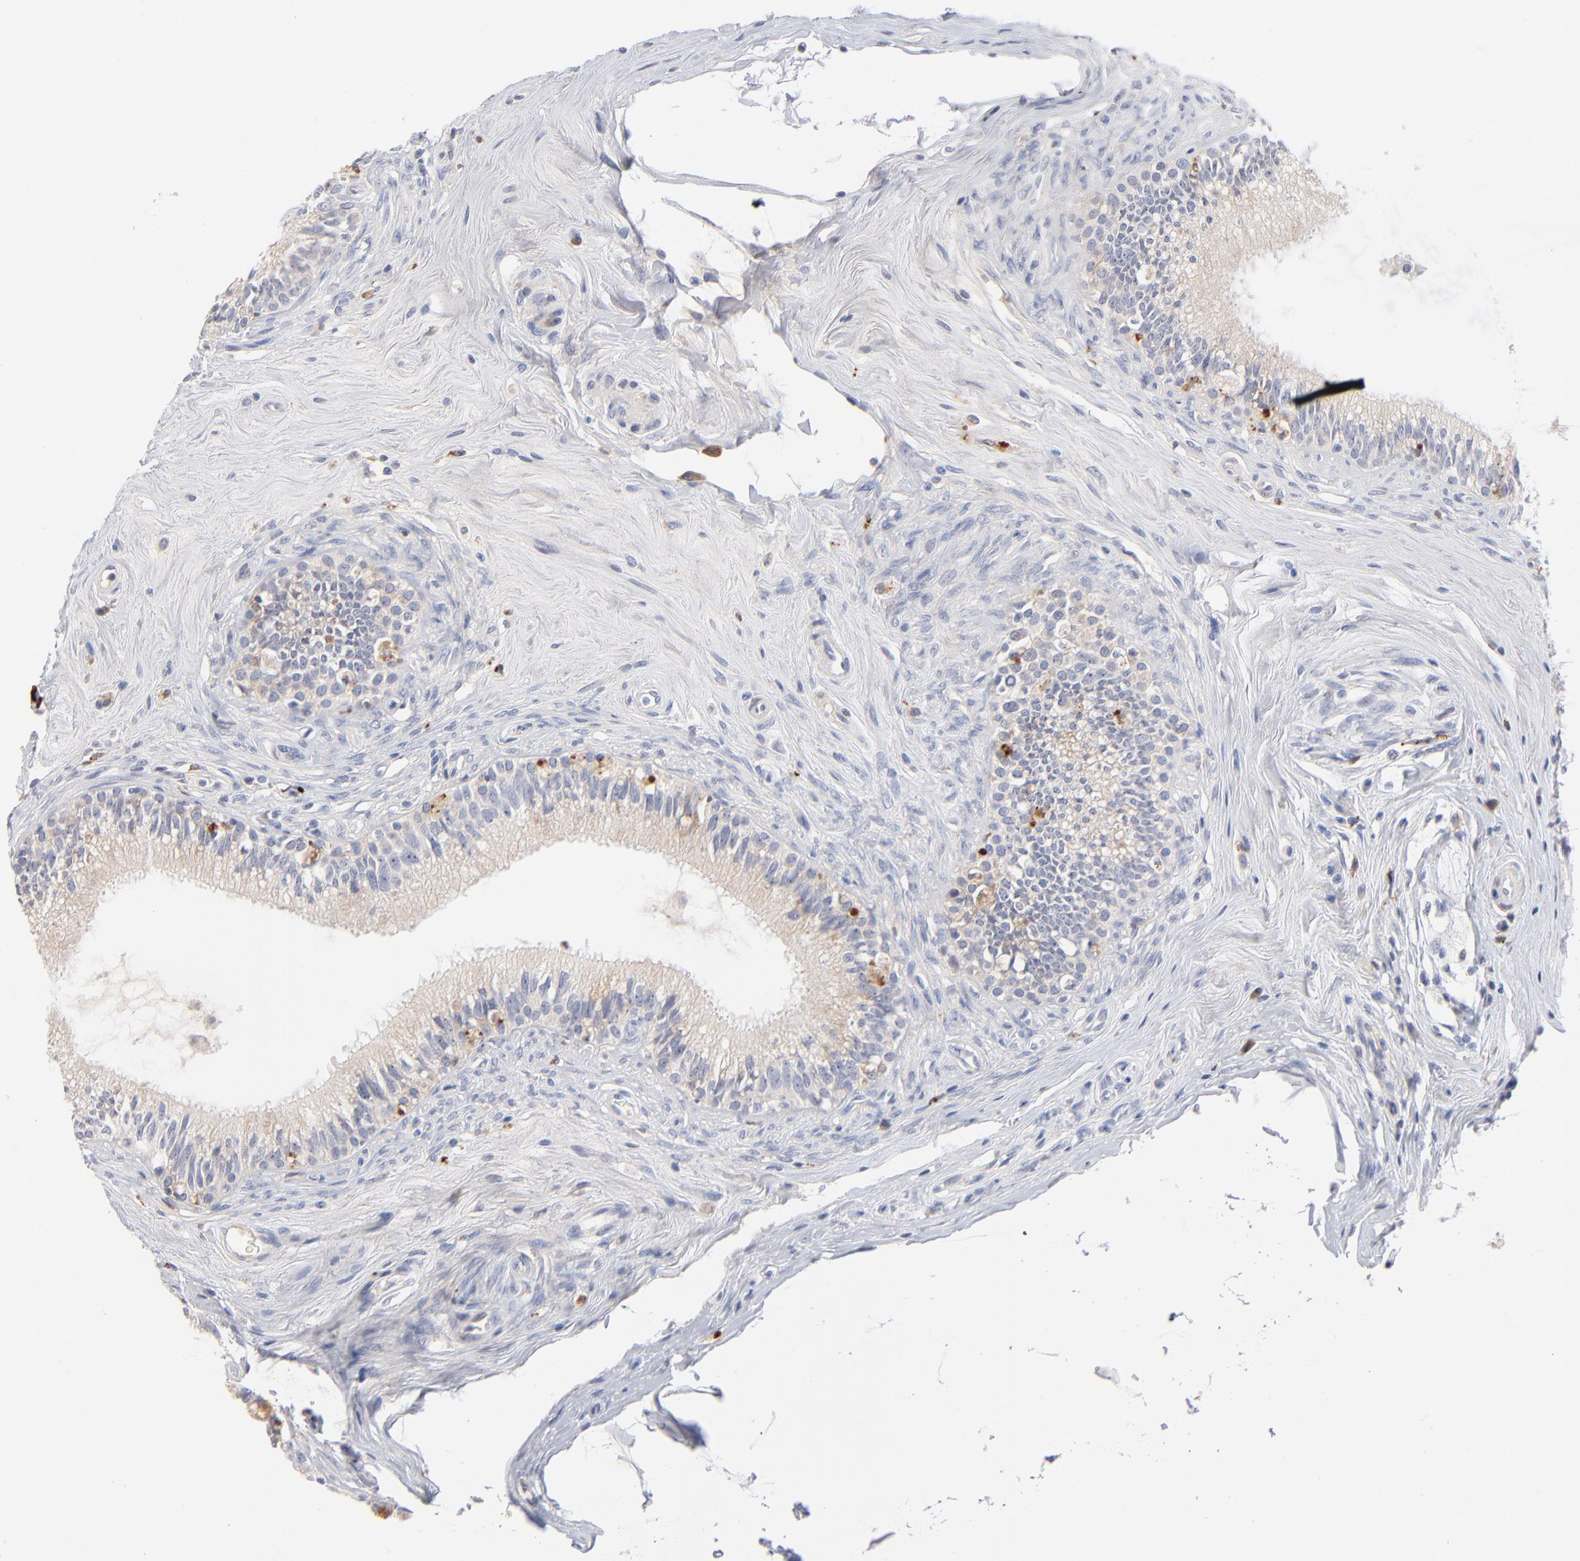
{"staining": {"intensity": "negative", "quantity": "none", "location": "none"}, "tissue": "epididymis", "cell_type": "Glandular cells", "image_type": "normal", "snomed": [{"axis": "morphology", "description": "Normal tissue, NOS"}, {"axis": "morphology", "description": "Inflammation, NOS"}, {"axis": "topography", "description": "Epididymis"}], "caption": "IHC photomicrograph of unremarkable epididymis stained for a protein (brown), which shows no staining in glandular cells. The staining was performed using DAB (3,3'-diaminobenzidine) to visualize the protein expression in brown, while the nuclei were stained in blue with hematoxylin (Magnification: 20x).", "gene": "F12", "patient": {"sex": "male", "age": 84}}